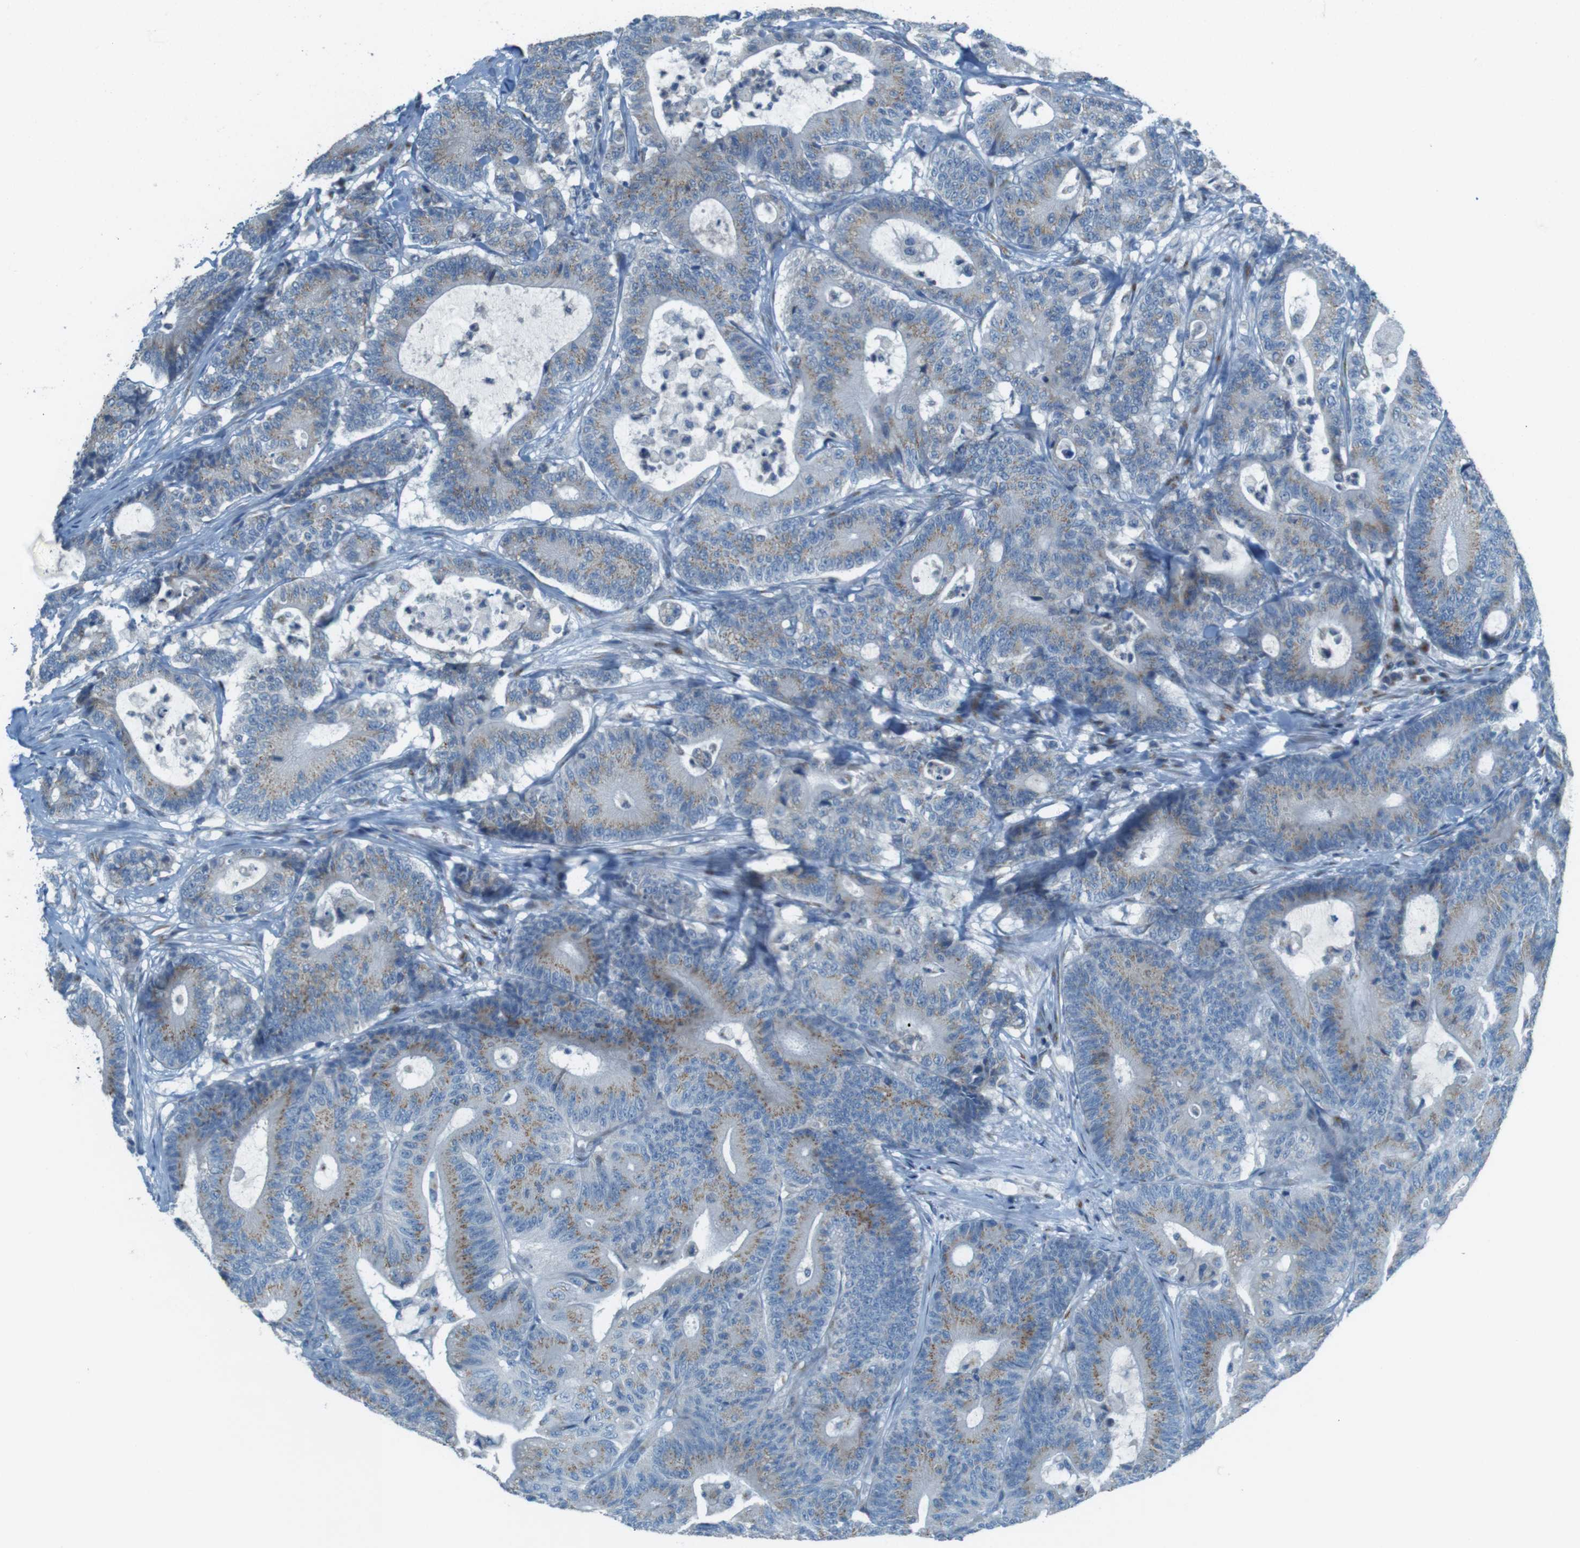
{"staining": {"intensity": "moderate", "quantity": "25%-75%", "location": "cytoplasmic/membranous"}, "tissue": "colorectal cancer", "cell_type": "Tumor cells", "image_type": "cancer", "snomed": [{"axis": "morphology", "description": "Adenocarcinoma, NOS"}, {"axis": "topography", "description": "Colon"}], "caption": "A high-resolution histopathology image shows immunohistochemistry staining of colorectal cancer (adenocarcinoma), which demonstrates moderate cytoplasmic/membranous staining in about 25%-75% of tumor cells.", "gene": "TXNDC15", "patient": {"sex": "female", "age": 84}}